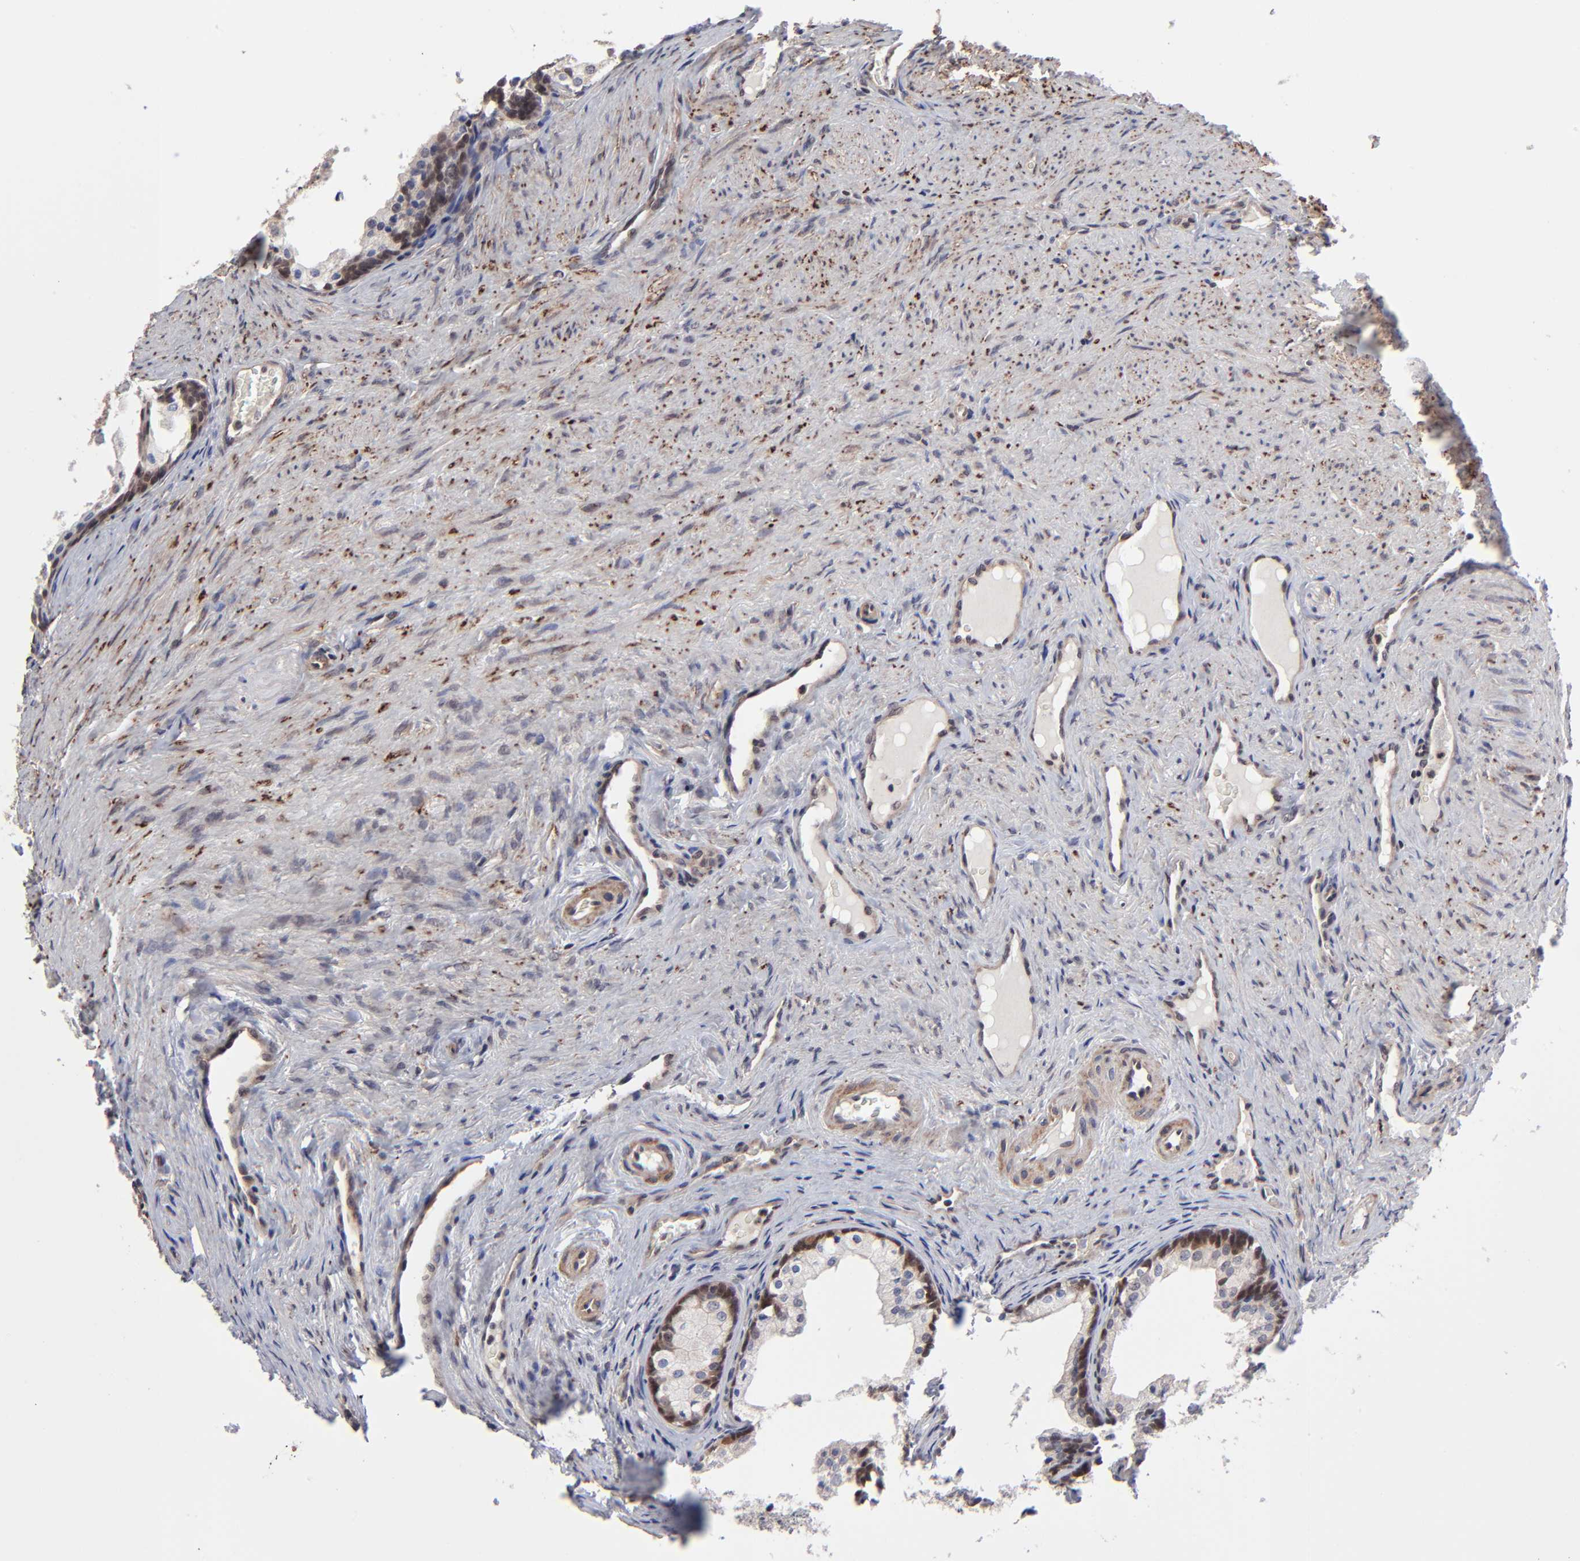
{"staining": {"intensity": "moderate", "quantity": "25%-75%", "location": "cytoplasmic/membranous"}, "tissue": "prostate cancer", "cell_type": "Tumor cells", "image_type": "cancer", "snomed": [{"axis": "morphology", "description": "Adenocarcinoma, Medium grade"}, {"axis": "topography", "description": "Prostate"}], "caption": "Prostate cancer was stained to show a protein in brown. There is medium levels of moderate cytoplasmic/membranous staining in about 25%-75% of tumor cells.", "gene": "ZNF419", "patient": {"sex": "male", "age": 60}}